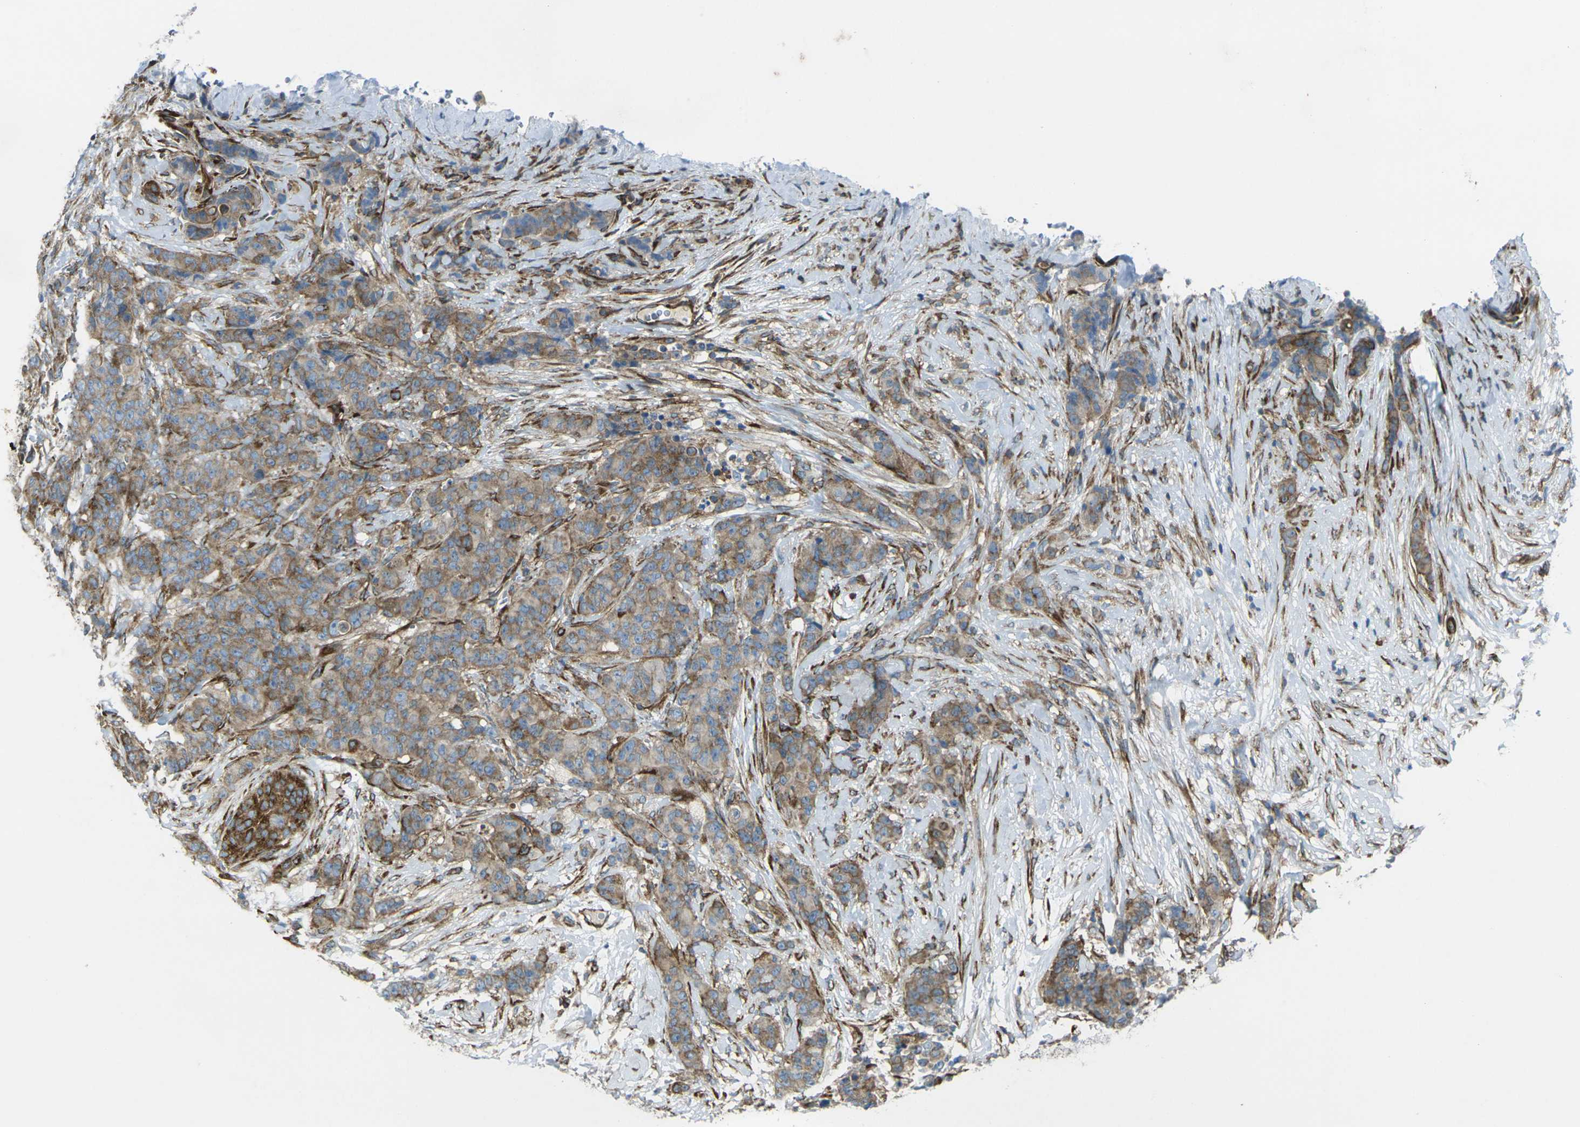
{"staining": {"intensity": "moderate", "quantity": ">75%", "location": "cytoplasmic/membranous"}, "tissue": "breast cancer", "cell_type": "Tumor cells", "image_type": "cancer", "snomed": [{"axis": "morphology", "description": "Duct carcinoma"}, {"axis": "topography", "description": "Breast"}], "caption": "Tumor cells reveal moderate cytoplasmic/membranous positivity in about >75% of cells in infiltrating ductal carcinoma (breast).", "gene": "CELSR2", "patient": {"sex": "female", "age": 40}}